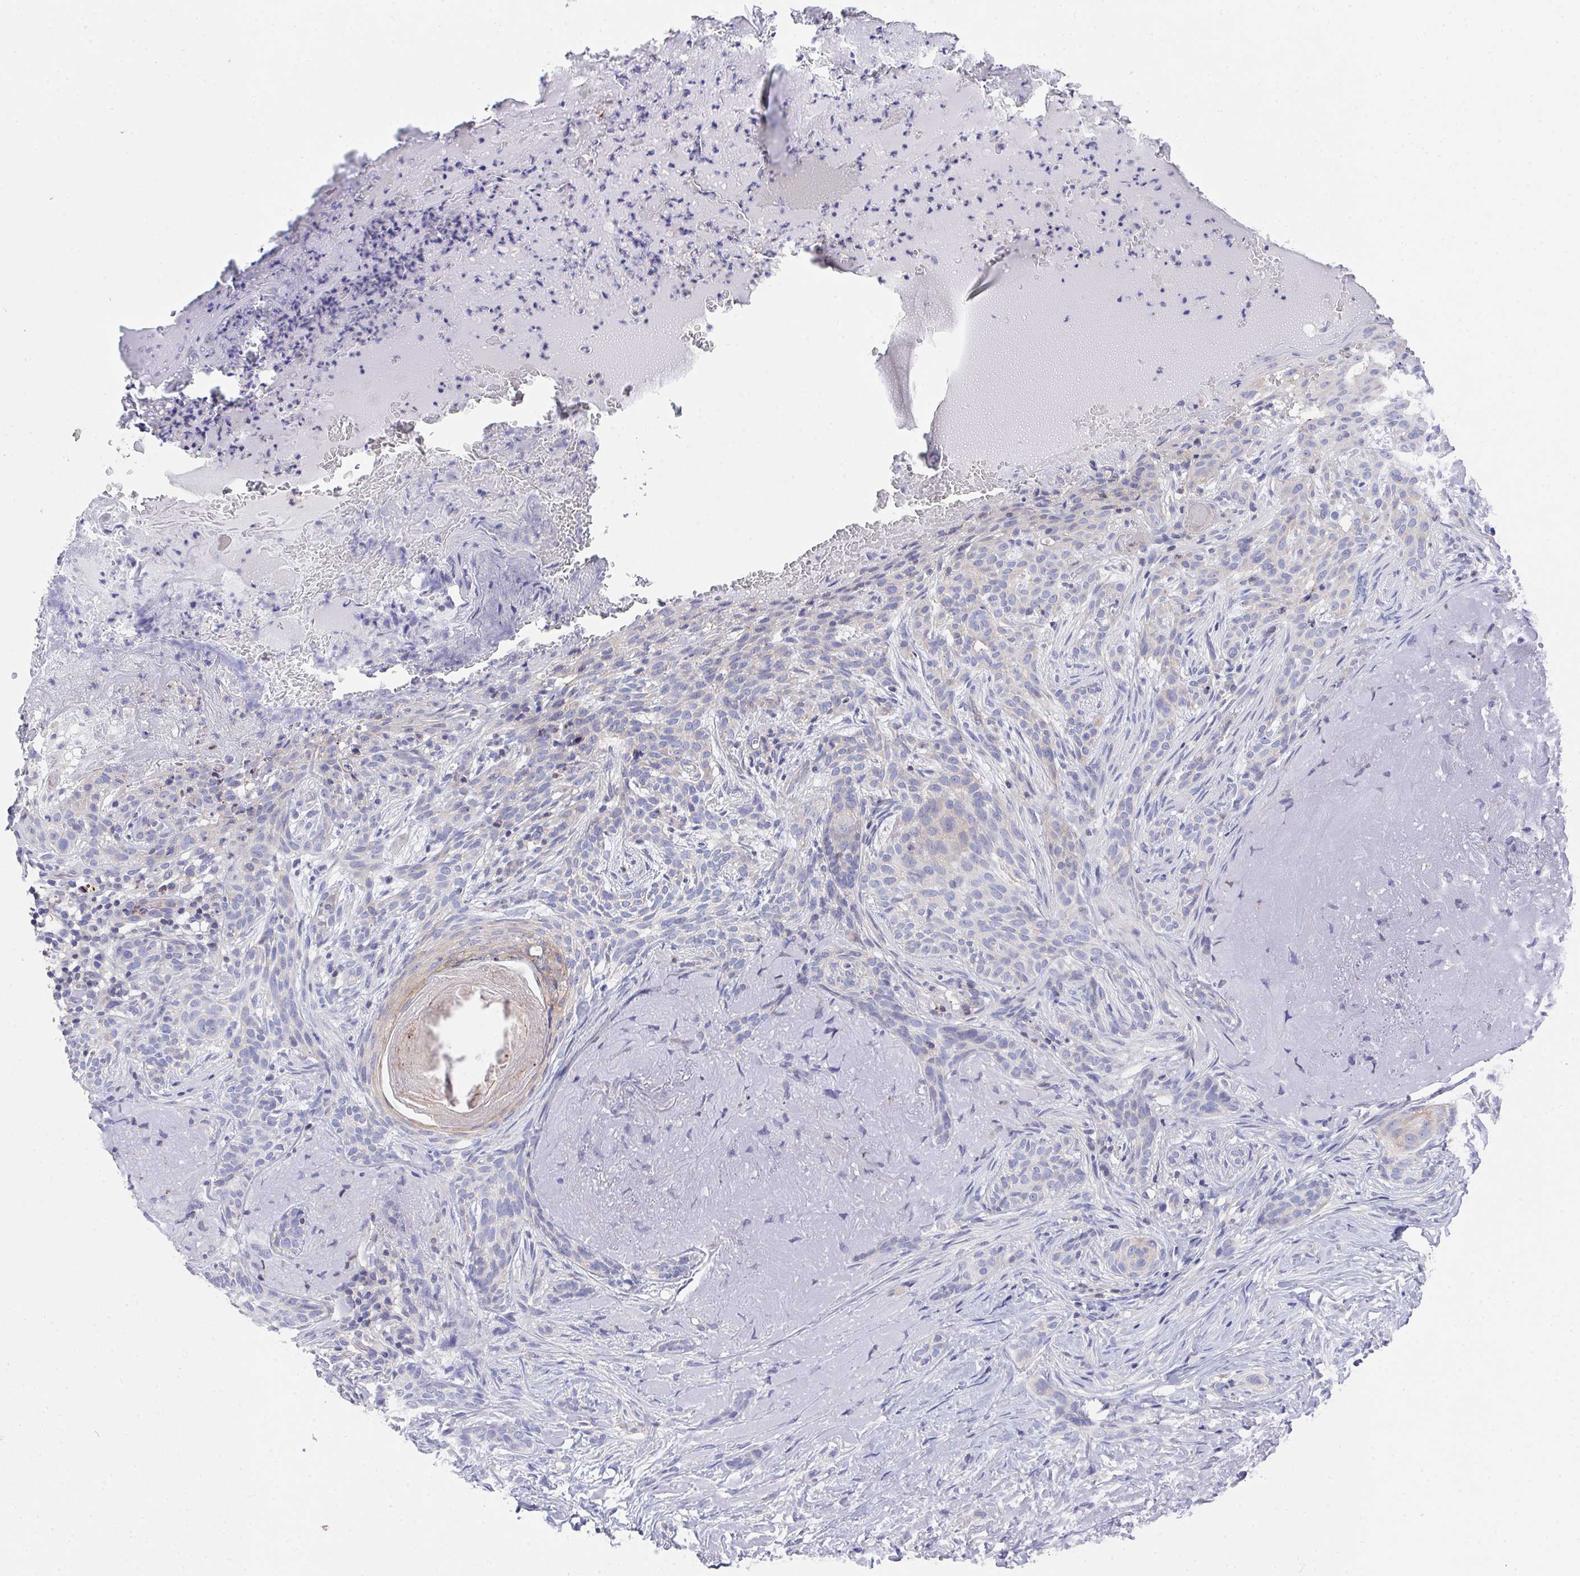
{"staining": {"intensity": "negative", "quantity": "none", "location": "none"}, "tissue": "skin cancer", "cell_type": "Tumor cells", "image_type": "cancer", "snomed": [{"axis": "morphology", "description": "Basal cell carcinoma"}, {"axis": "topography", "description": "Skin"}], "caption": "Immunohistochemistry (IHC) micrograph of neoplastic tissue: basal cell carcinoma (skin) stained with DAB (3,3'-diaminobenzidine) demonstrates no significant protein positivity in tumor cells. The staining is performed using DAB (3,3'-diaminobenzidine) brown chromogen with nuclei counter-stained in using hematoxylin.", "gene": "PRG3", "patient": {"sex": "male", "age": 84}}